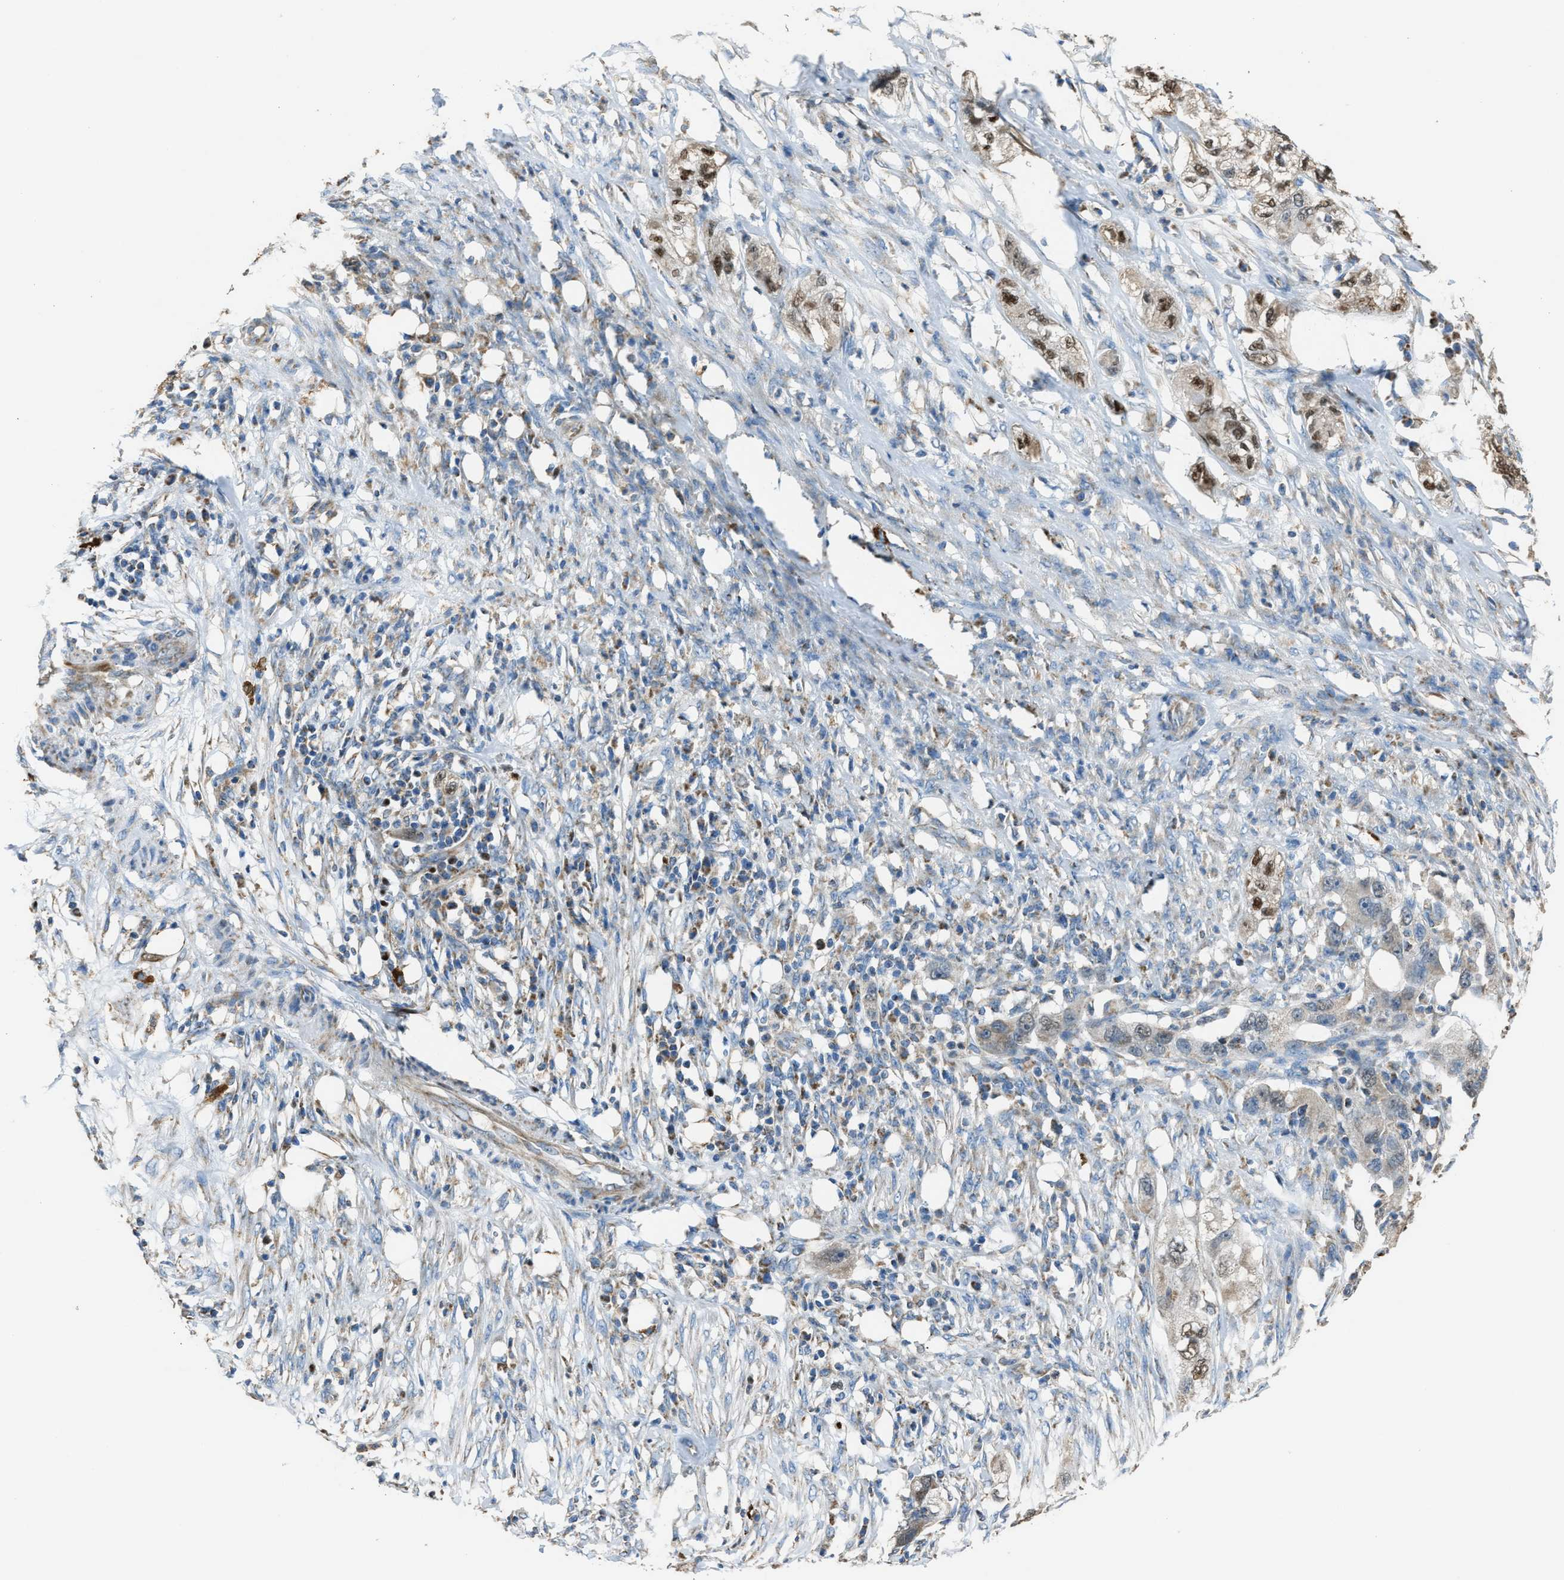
{"staining": {"intensity": "strong", "quantity": "25%-75%", "location": "cytoplasmic/membranous,nuclear"}, "tissue": "pancreatic cancer", "cell_type": "Tumor cells", "image_type": "cancer", "snomed": [{"axis": "morphology", "description": "Adenocarcinoma, NOS"}, {"axis": "topography", "description": "Pancreas"}], "caption": "IHC of human adenocarcinoma (pancreatic) displays high levels of strong cytoplasmic/membranous and nuclear expression in about 25%-75% of tumor cells.", "gene": "SLC25A11", "patient": {"sex": "female", "age": 78}}